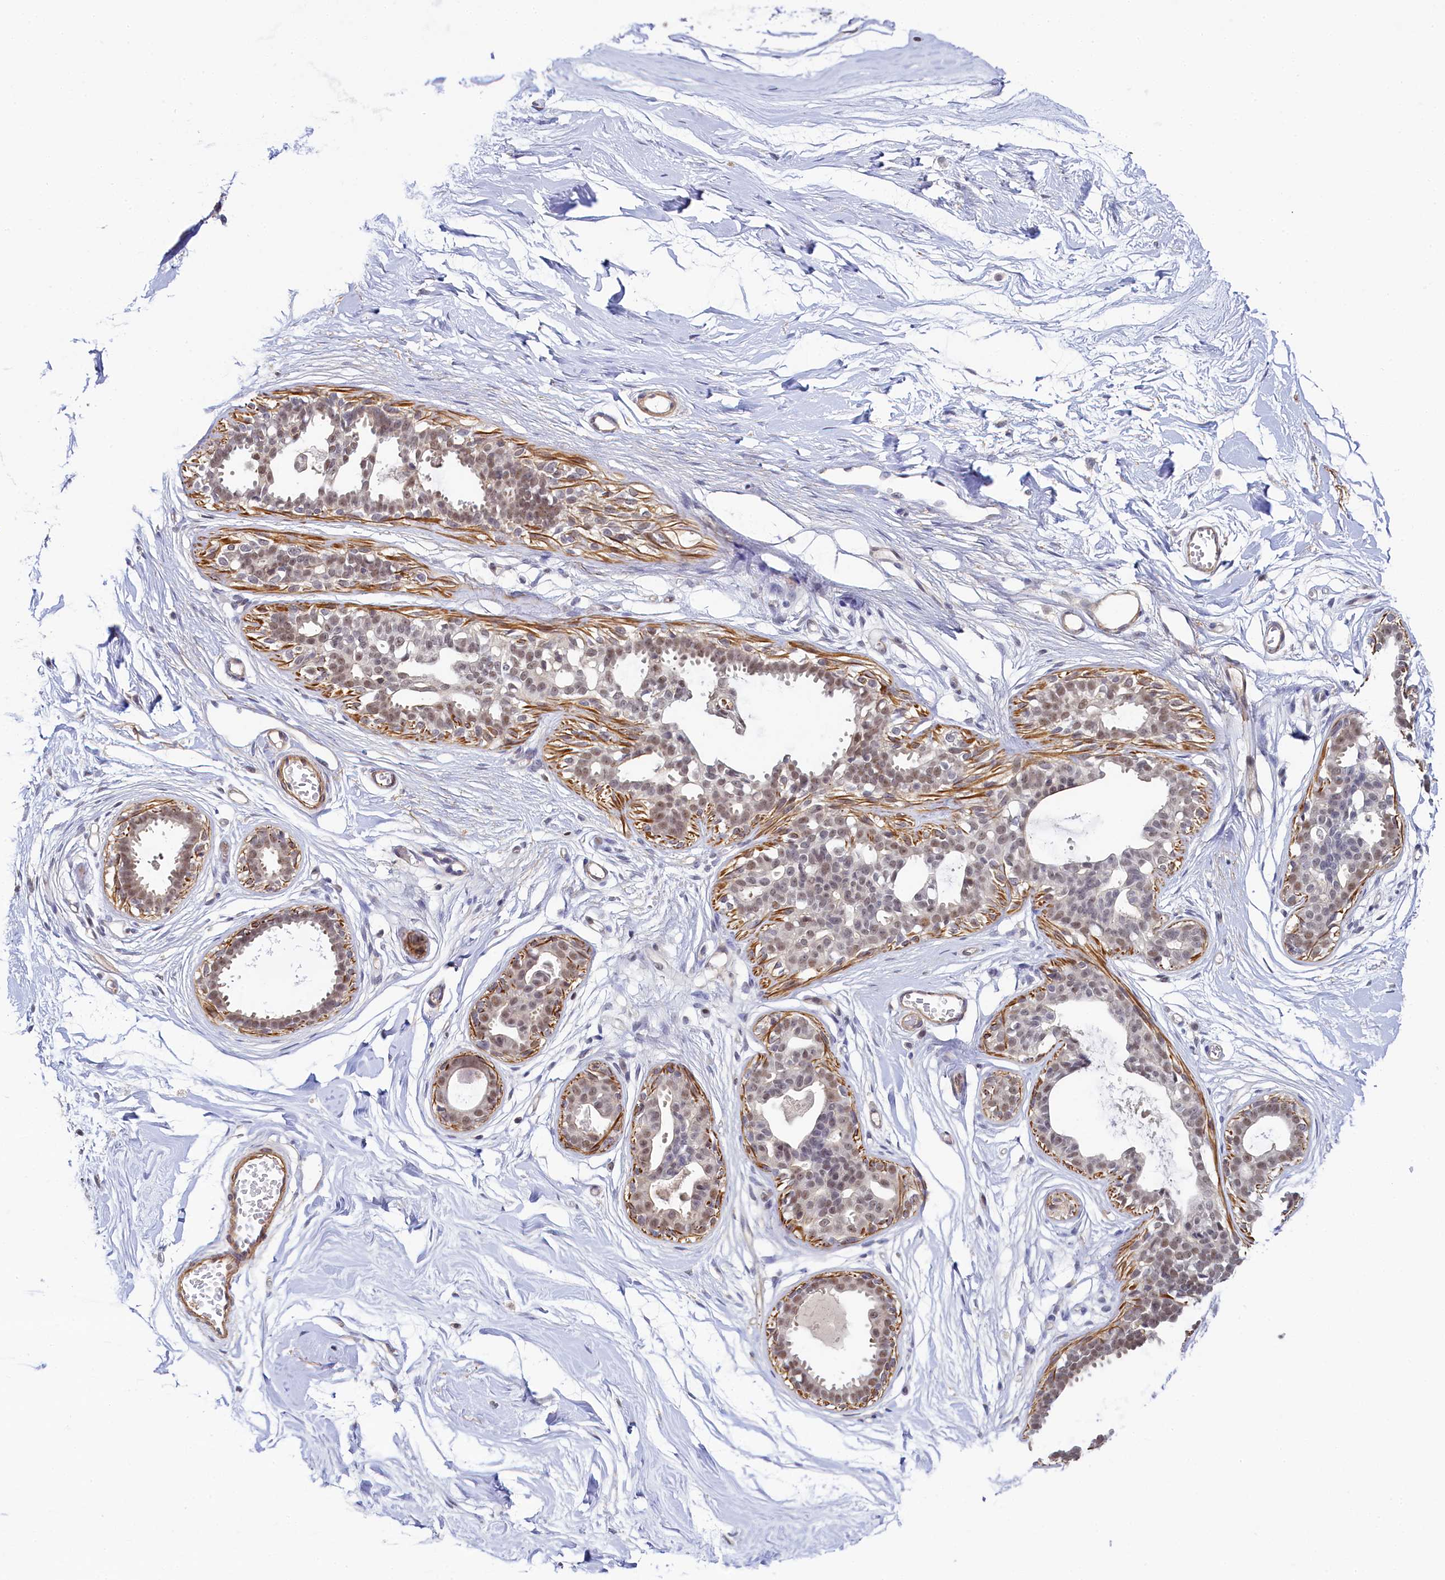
{"staining": {"intensity": "negative", "quantity": "none", "location": "none"}, "tissue": "breast", "cell_type": "Adipocytes", "image_type": "normal", "snomed": [{"axis": "morphology", "description": "Normal tissue, NOS"}, {"axis": "topography", "description": "Breast"}], "caption": "An immunohistochemistry (IHC) photomicrograph of normal breast is shown. There is no staining in adipocytes of breast. (Stains: DAB immunohistochemistry (IHC) with hematoxylin counter stain, Microscopy: brightfield microscopy at high magnification).", "gene": "INTS14", "patient": {"sex": "female", "age": 45}}